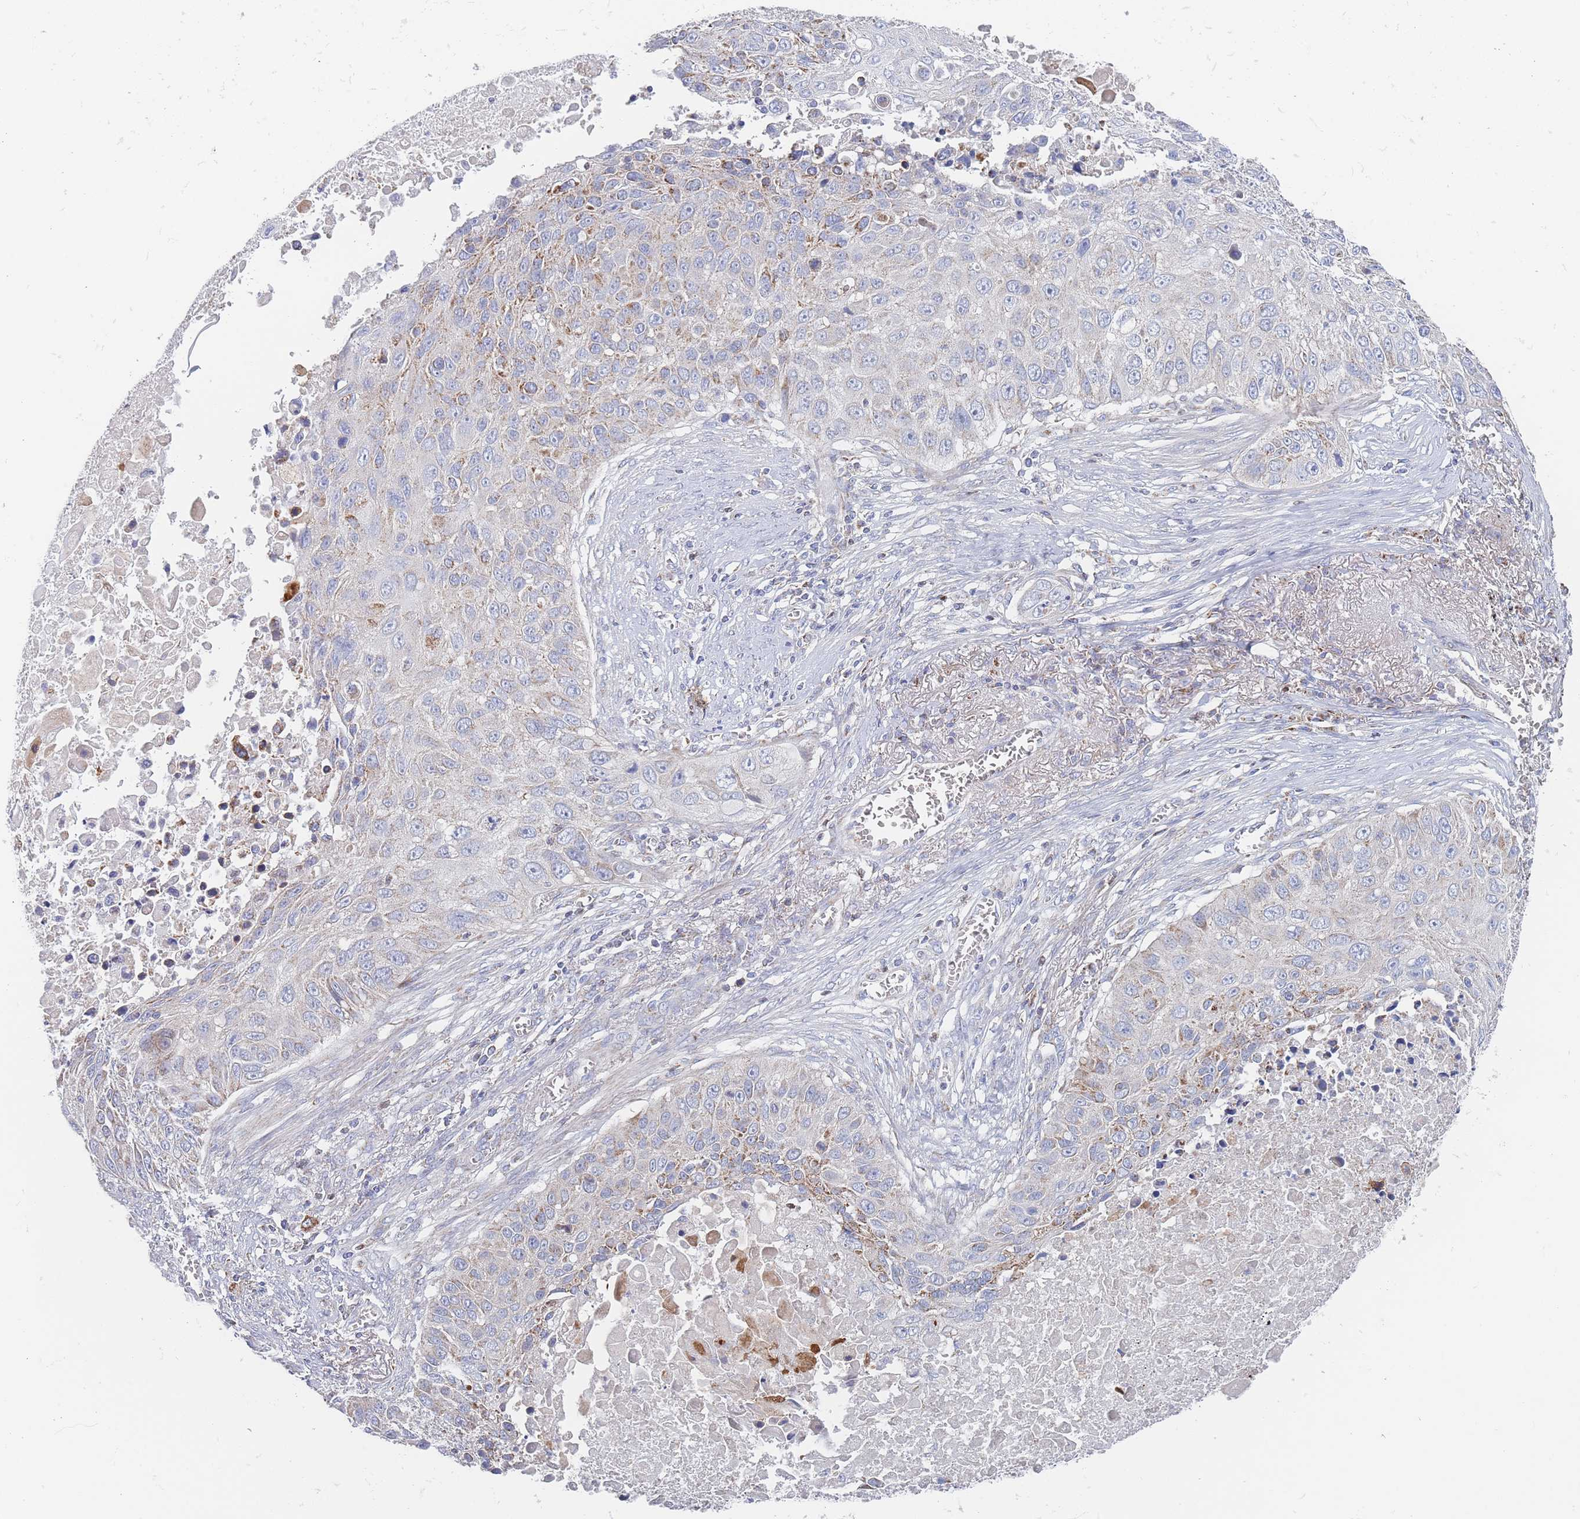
{"staining": {"intensity": "moderate", "quantity": "<25%", "location": "cytoplasmic/membranous"}, "tissue": "lung cancer", "cell_type": "Tumor cells", "image_type": "cancer", "snomed": [{"axis": "morphology", "description": "Squamous cell carcinoma, NOS"}, {"axis": "topography", "description": "Lung"}], "caption": "There is low levels of moderate cytoplasmic/membranous expression in tumor cells of lung cancer, as demonstrated by immunohistochemical staining (brown color).", "gene": "IKZF4", "patient": {"sex": "male", "age": 66}}